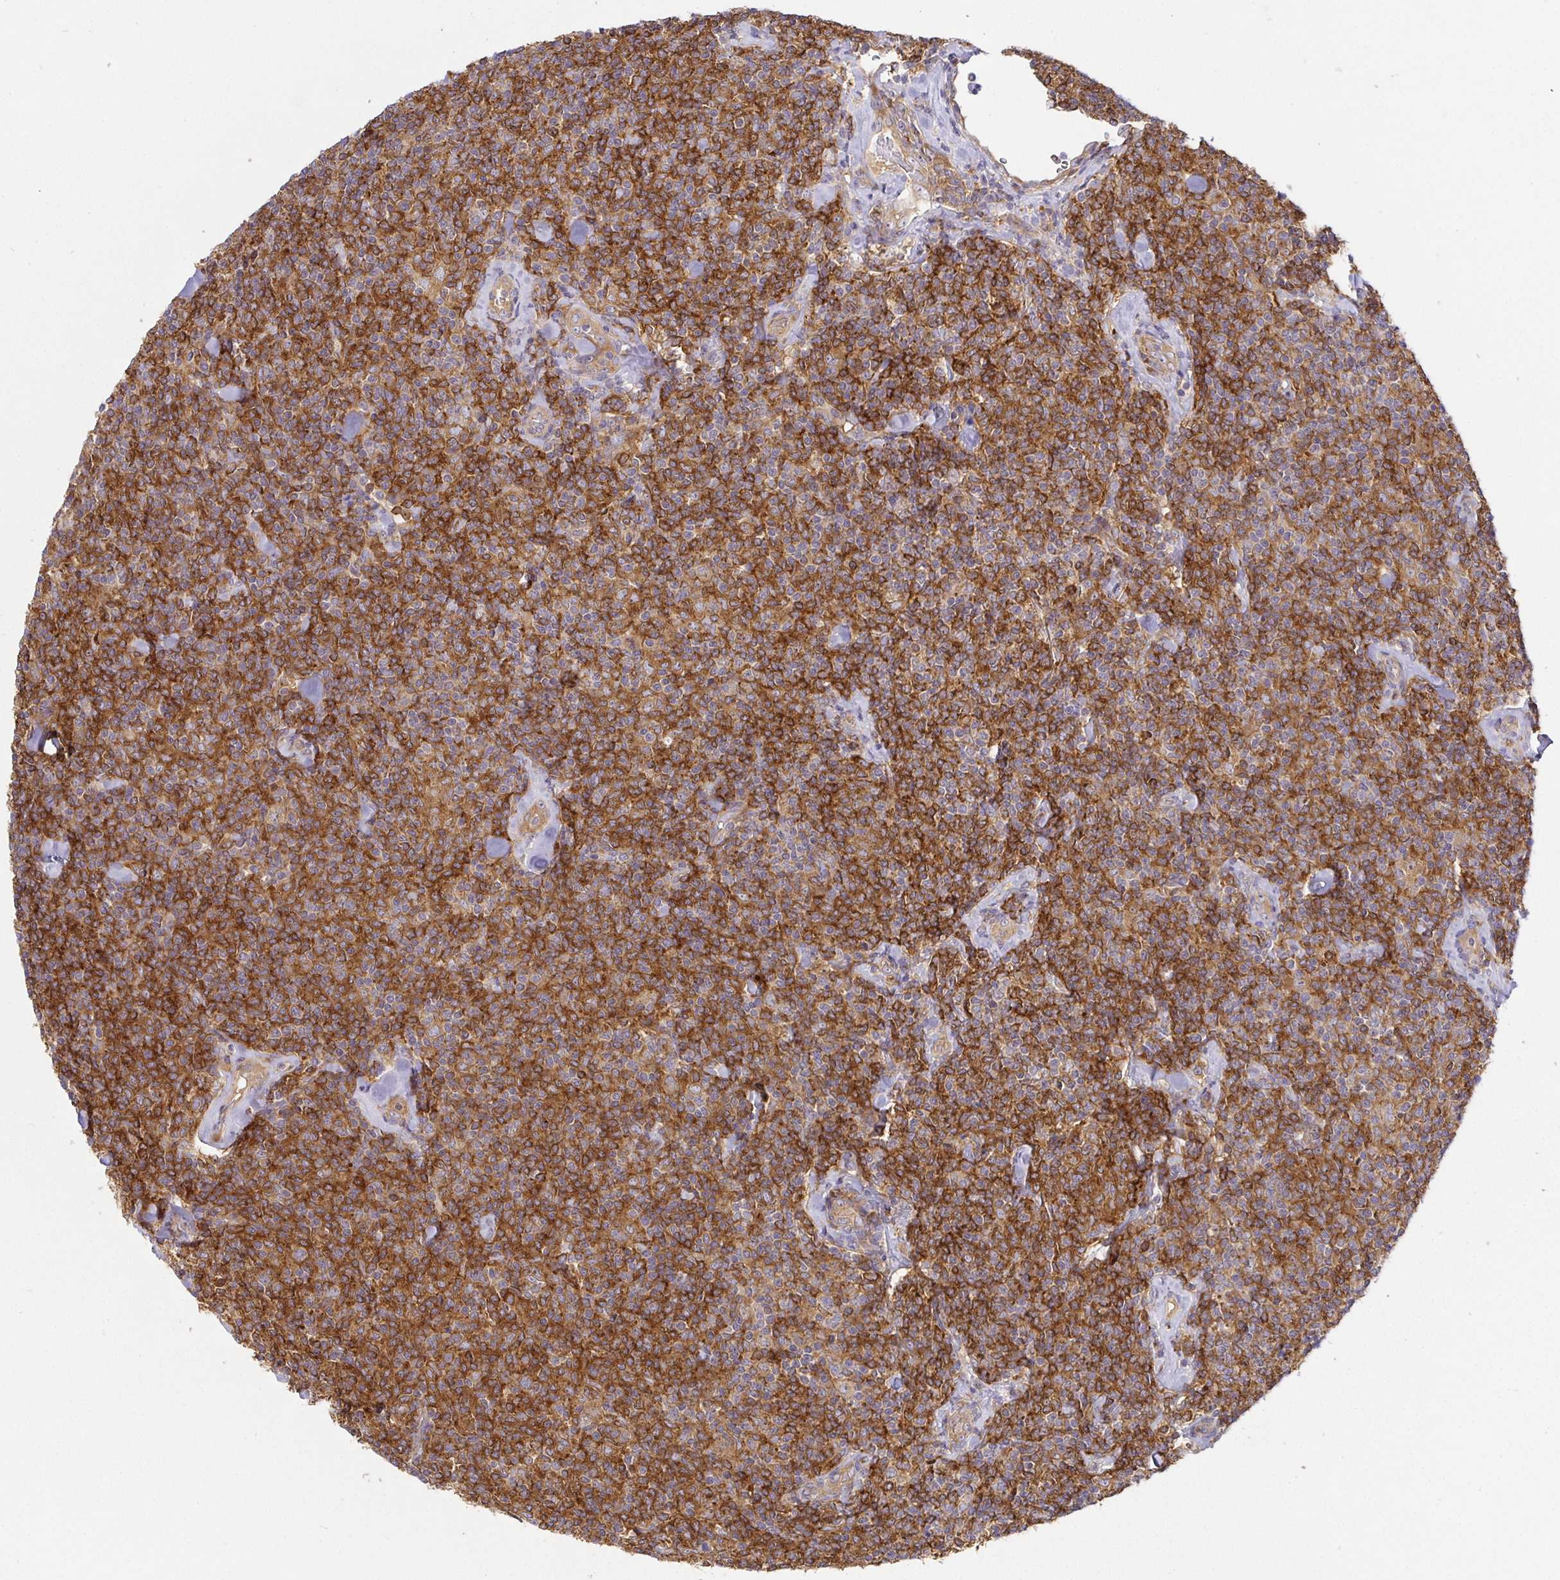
{"staining": {"intensity": "strong", "quantity": ">75%", "location": "cytoplasmic/membranous"}, "tissue": "lymphoma", "cell_type": "Tumor cells", "image_type": "cancer", "snomed": [{"axis": "morphology", "description": "Malignant lymphoma, non-Hodgkin's type, Low grade"}, {"axis": "topography", "description": "Lymph node"}], "caption": "Immunohistochemical staining of malignant lymphoma, non-Hodgkin's type (low-grade) shows strong cytoplasmic/membranous protein expression in about >75% of tumor cells.", "gene": "SNX8", "patient": {"sex": "female", "age": 56}}